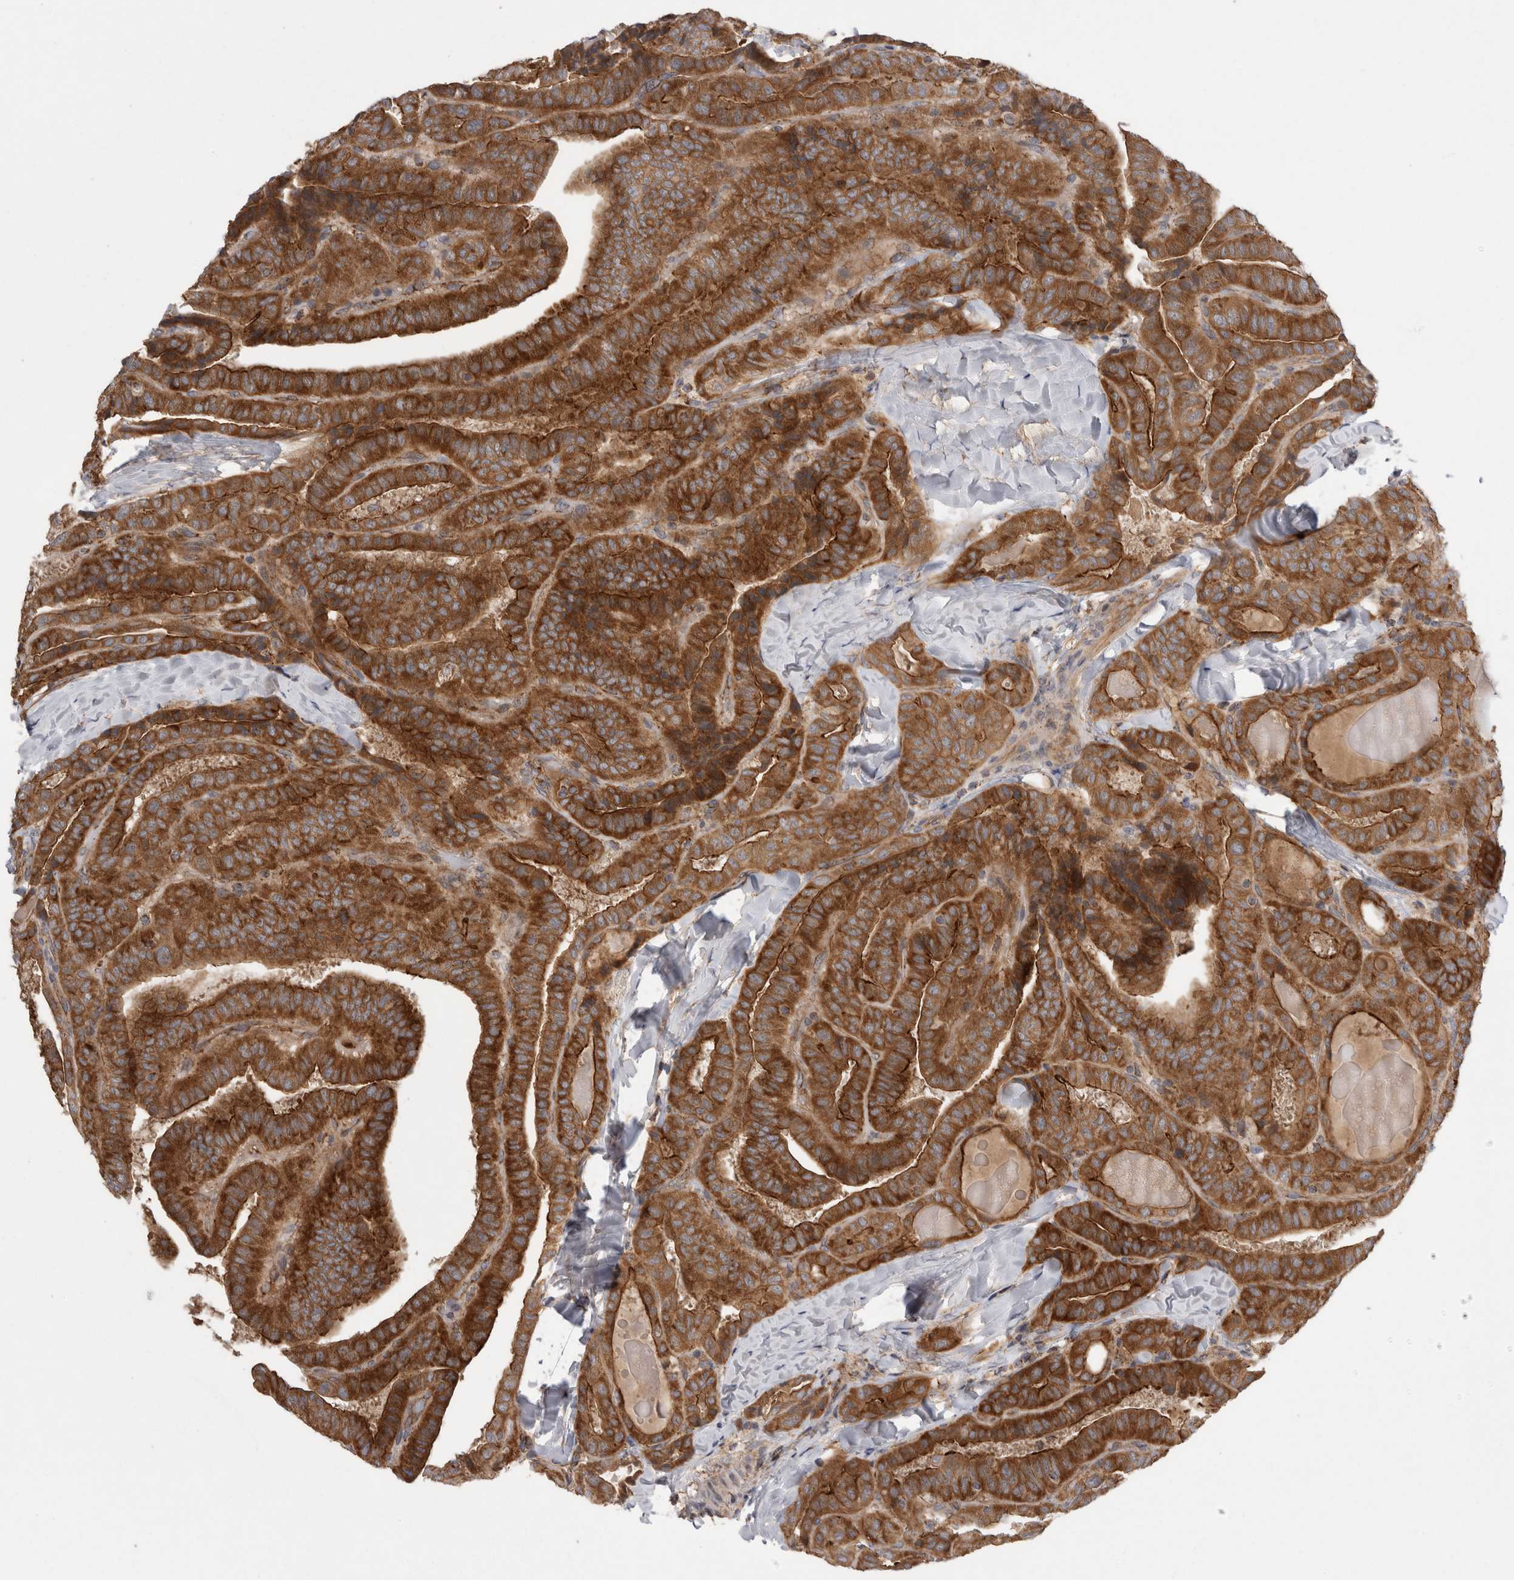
{"staining": {"intensity": "strong", "quantity": ">75%", "location": "cytoplasmic/membranous"}, "tissue": "thyroid cancer", "cell_type": "Tumor cells", "image_type": "cancer", "snomed": [{"axis": "morphology", "description": "Papillary adenocarcinoma, NOS"}, {"axis": "topography", "description": "Thyroid gland"}], "caption": "About >75% of tumor cells in thyroid cancer (papillary adenocarcinoma) exhibit strong cytoplasmic/membranous protein expression as visualized by brown immunohistochemical staining.", "gene": "DARS2", "patient": {"sex": "male", "age": 77}}